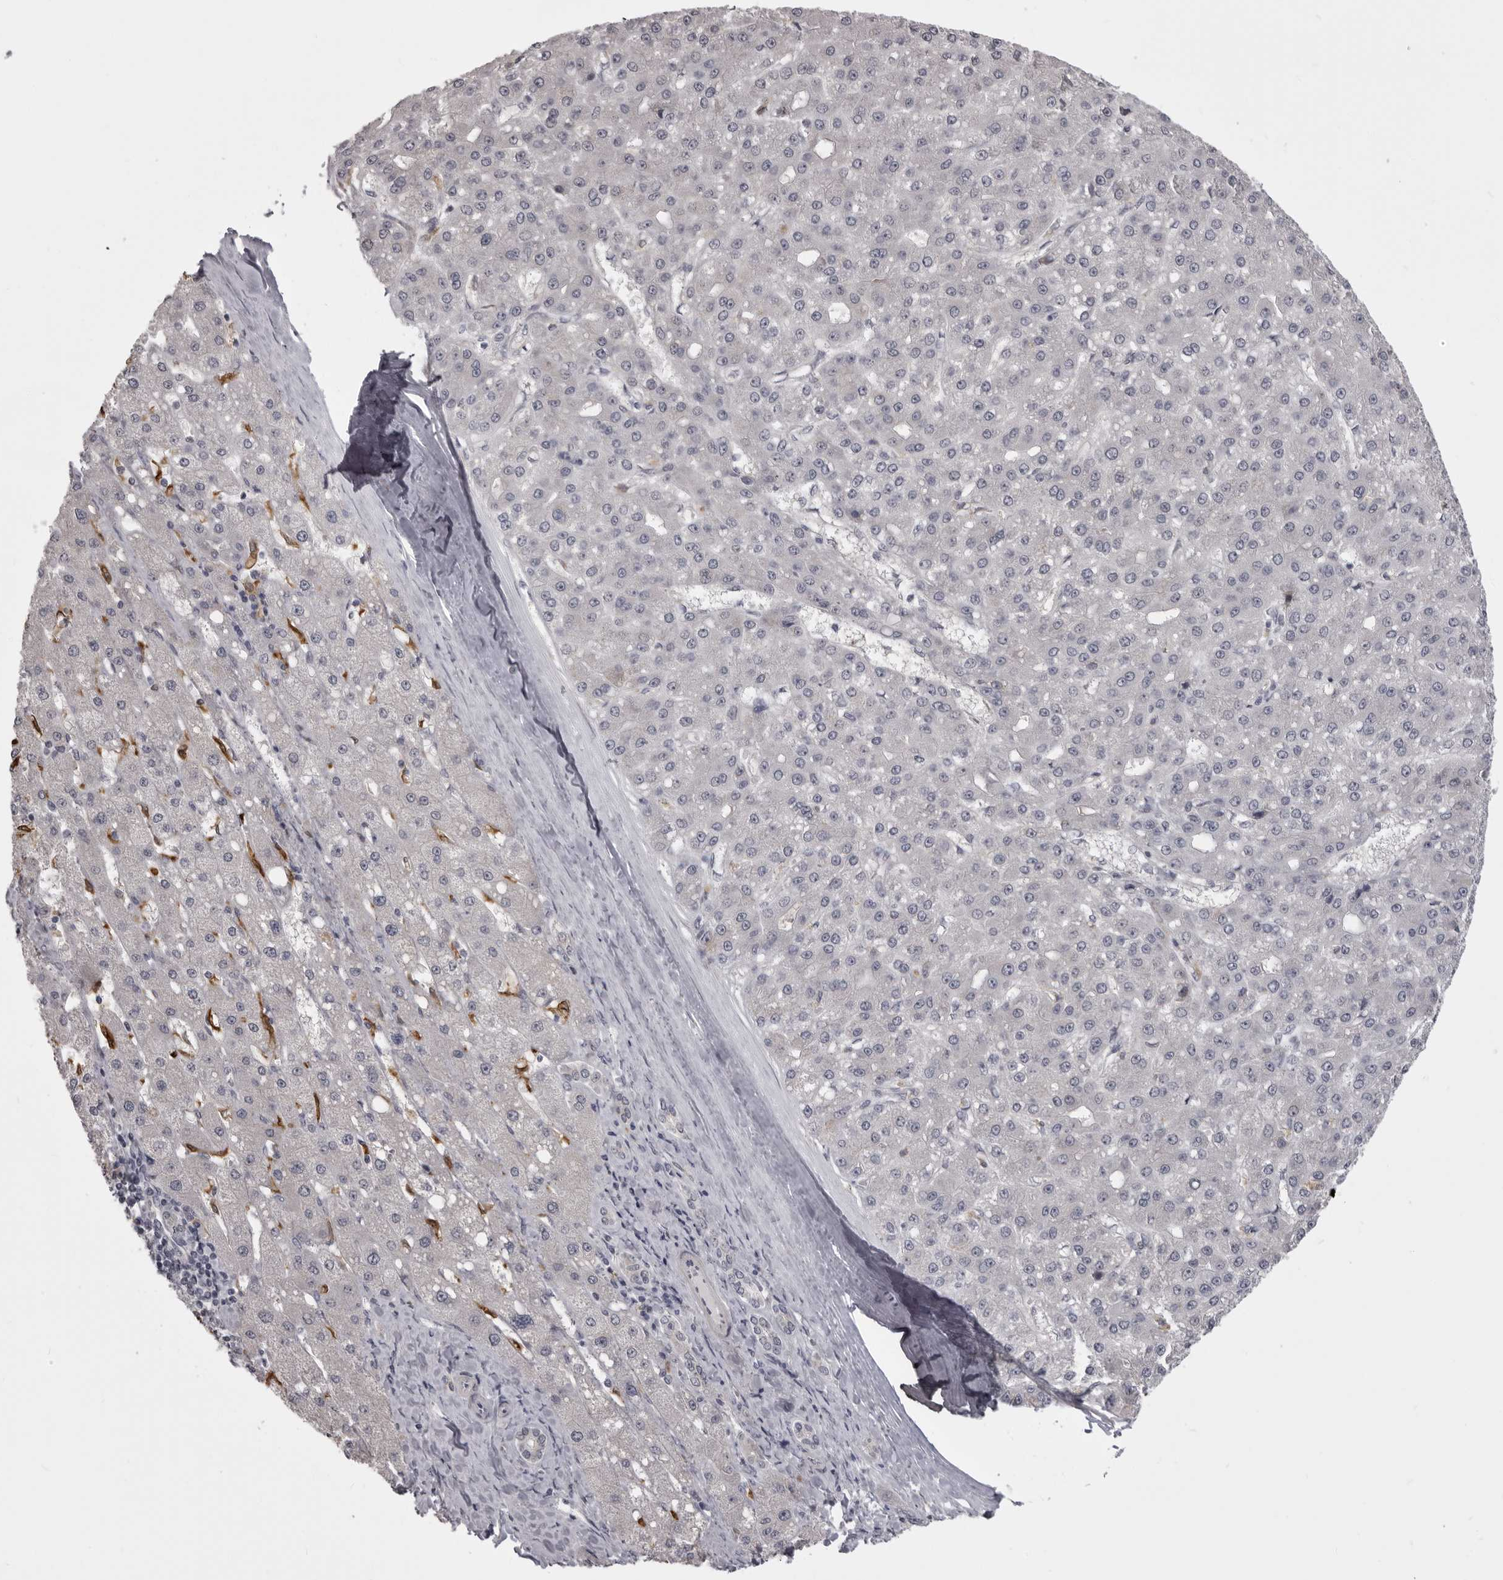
{"staining": {"intensity": "negative", "quantity": "none", "location": "none"}, "tissue": "liver cancer", "cell_type": "Tumor cells", "image_type": "cancer", "snomed": [{"axis": "morphology", "description": "Carcinoma, Hepatocellular, NOS"}, {"axis": "topography", "description": "Liver"}], "caption": "Photomicrograph shows no significant protein staining in tumor cells of hepatocellular carcinoma (liver).", "gene": "NCEH1", "patient": {"sex": "male", "age": 67}}